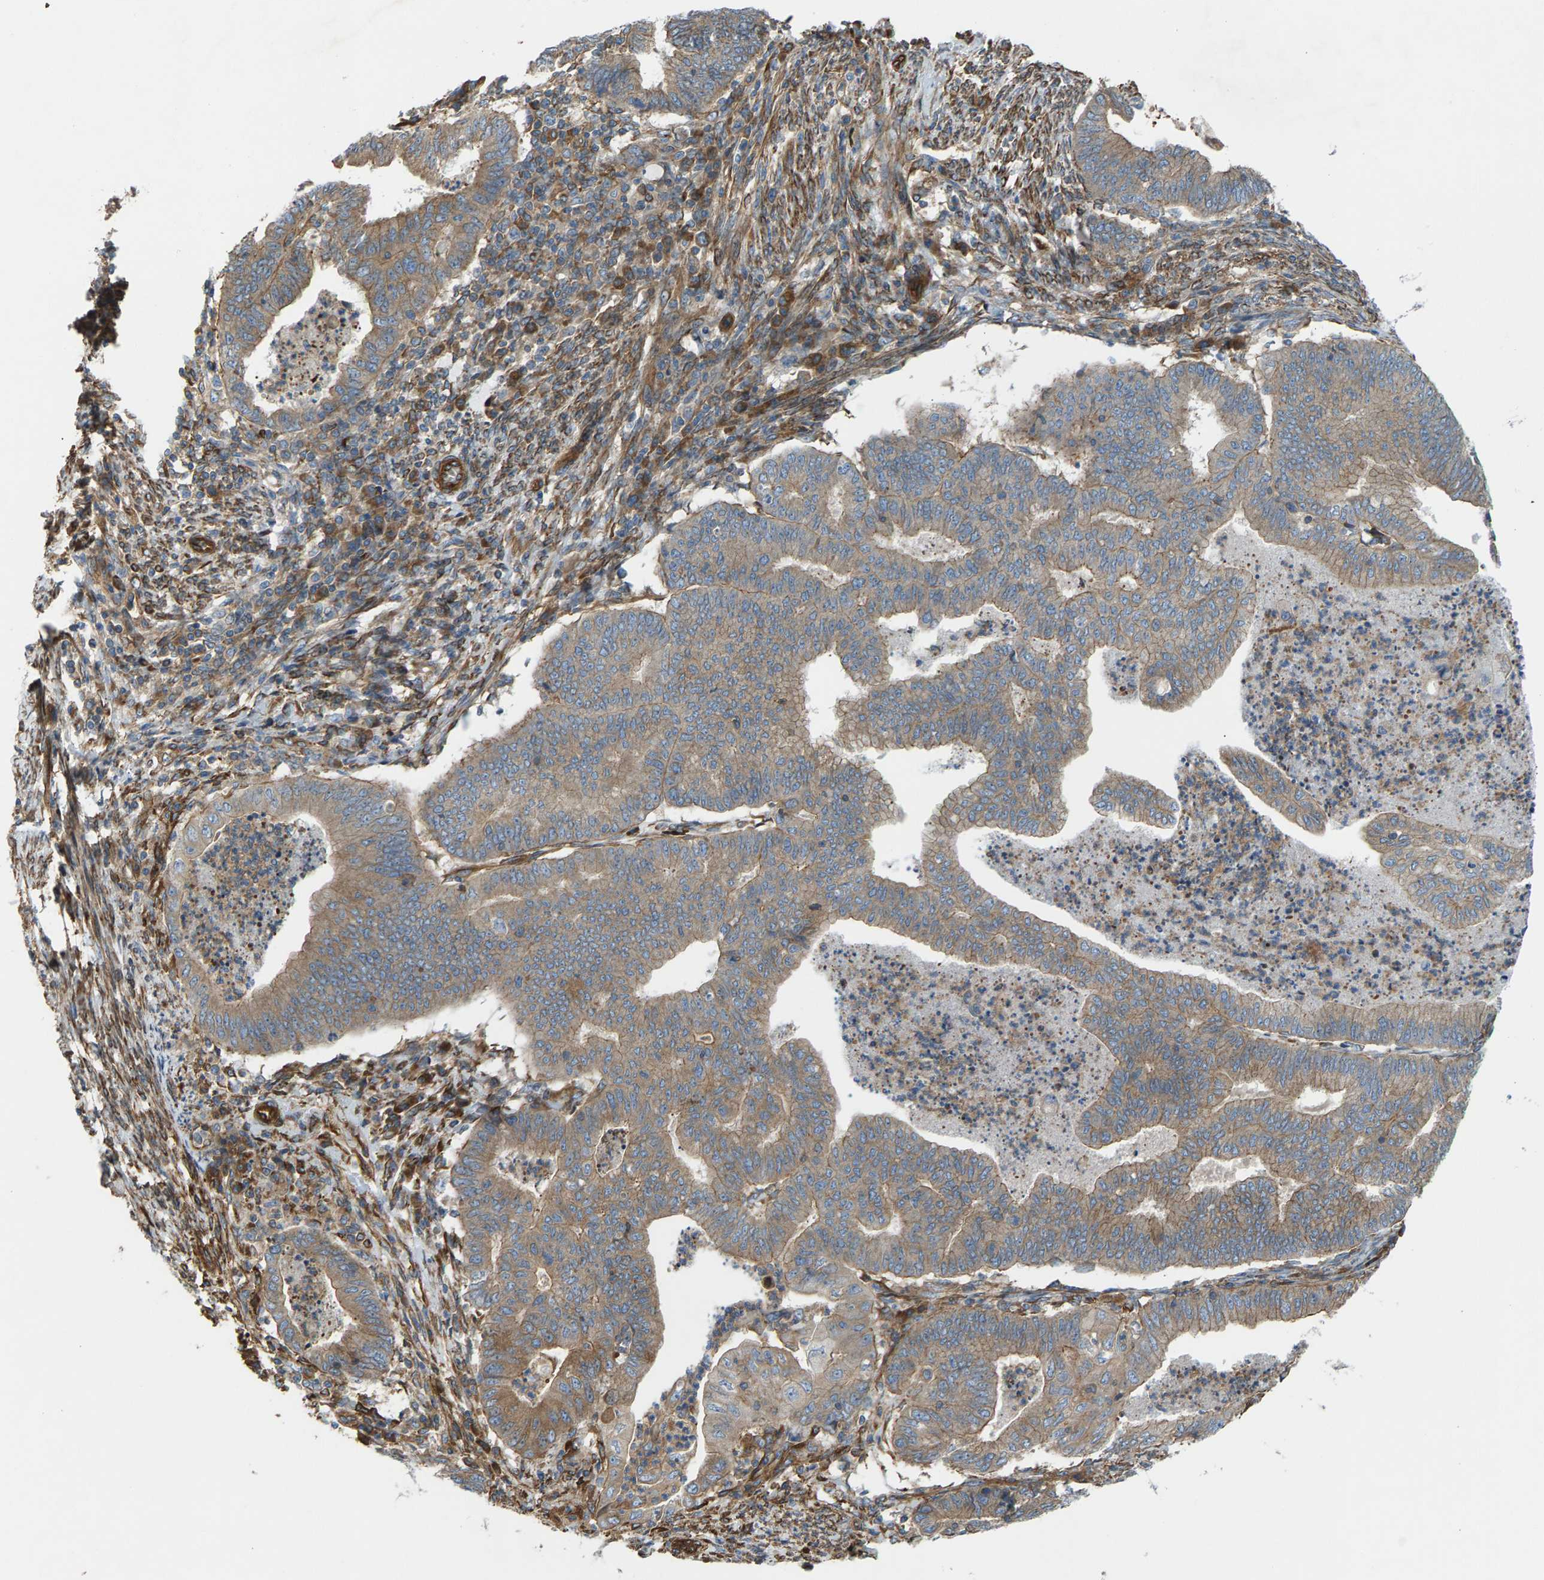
{"staining": {"intensity": "moderate", "quantity": "<25%", "location": "cytoplasmic/membranous"}, "tissue": "endometrial cancer", "cell_type": "Tumor cells", "image_type": "cancer", "snomed": [{"axis": "morphology", "description": "Polyp, NOS"}, {"axis": "morphology", "description": "Adenocarcinoma, NOS"}, {"axis": "morphology", "description": "Adenoma, NOS"}, {"axis": "topography", "description": "Endometrium"}], "caption": "Brown immunohistochemical staining in endometrial cancer (adenocarcinoma) displays moderate cytoplasmic/membranous expression in approximately <25% of tumor cells.", "gene": "PDCL", "patient": {"sex": "female", "age": 79}}